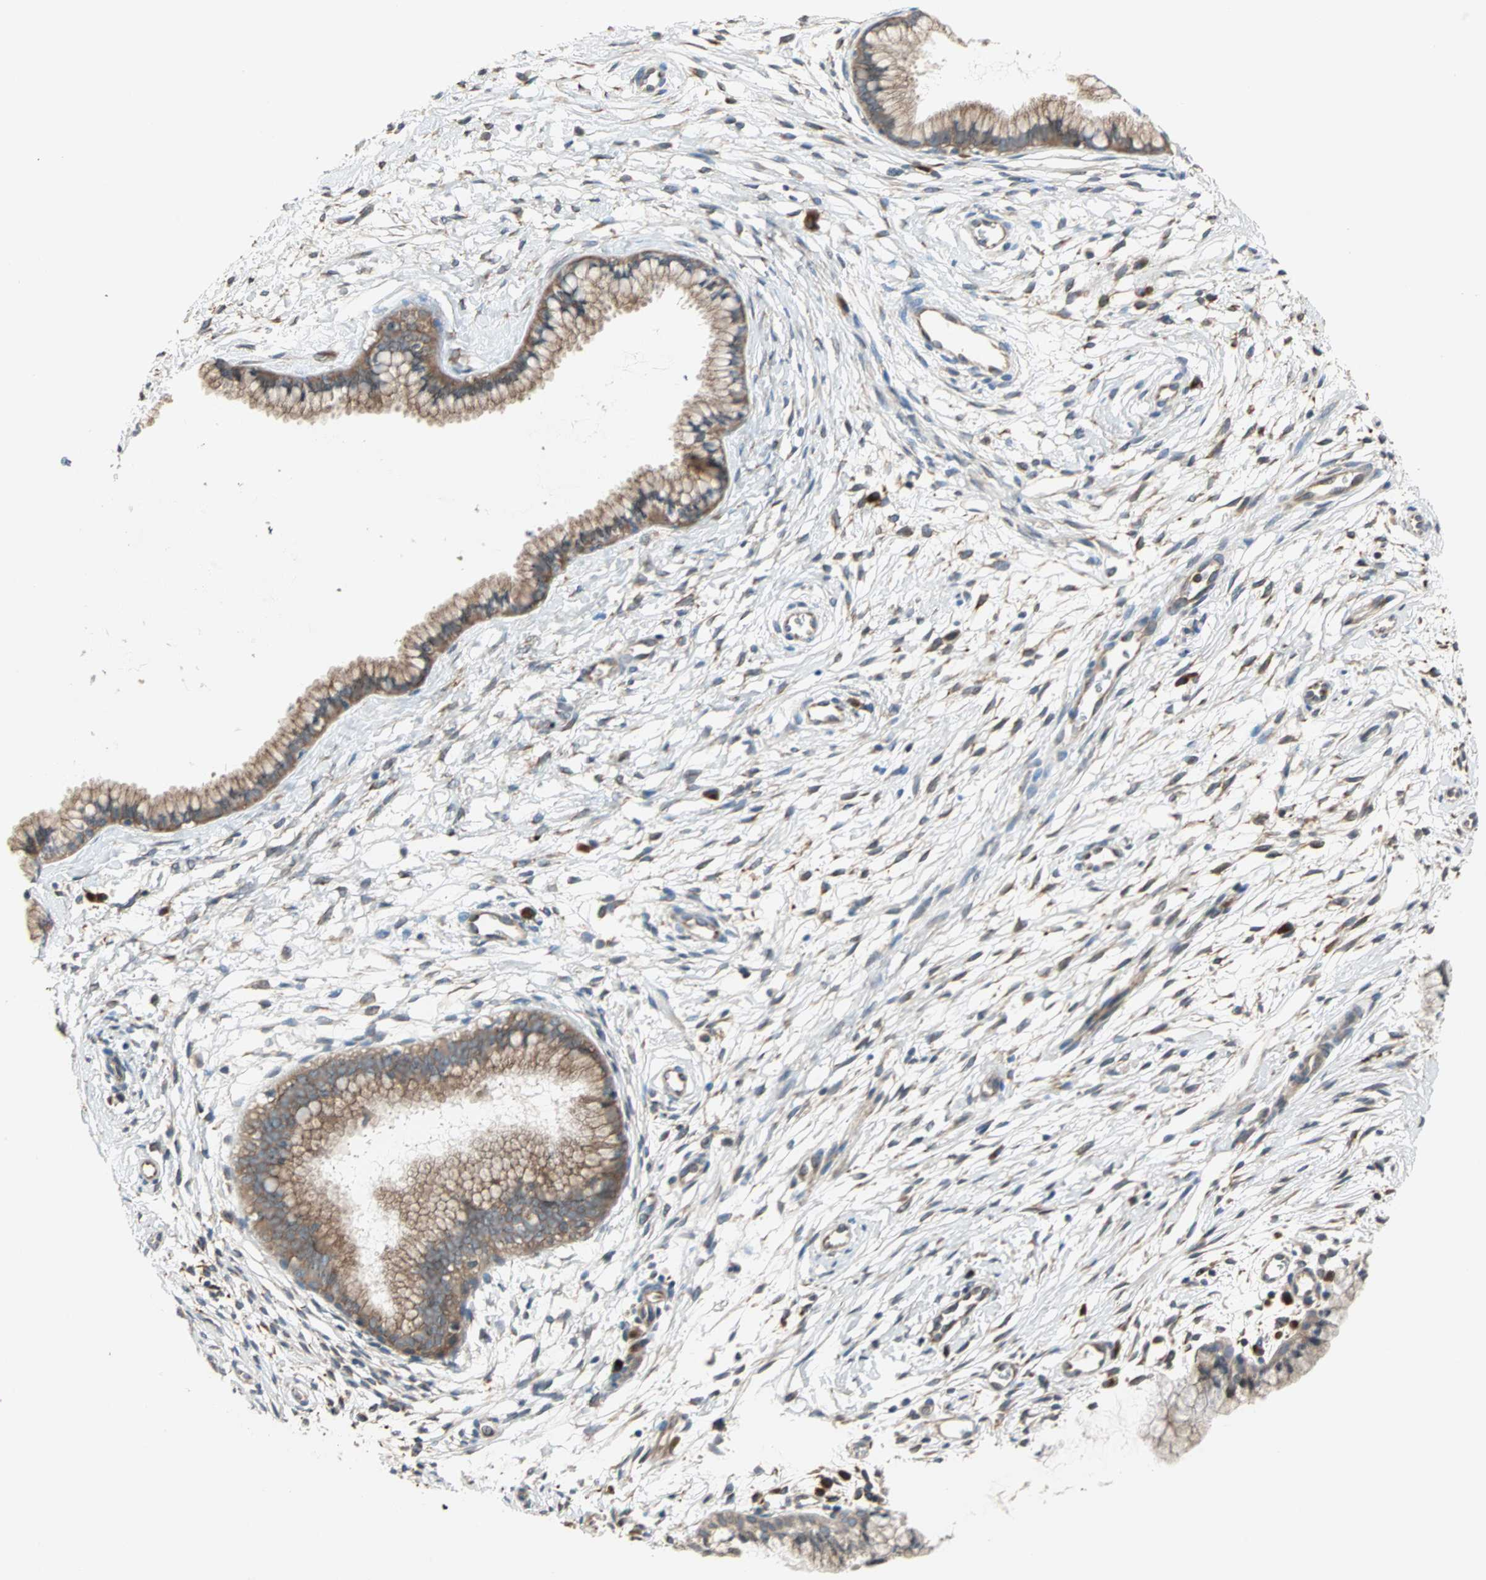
{"staining": {"intensity": "moderate", "quantity": ">75%", "location": "cytoplasmic/membranous"}, "tissue": "cervix", "cell_type": "Glandular cells", "image_type": "normal", "snomed": [{"axis": "morphology", "description": "Normal tissue, NOS"}, {"axis": "topography", "description": "Cervix"}], "caption": "Moderate cytoplasmic/membranous staining for a protein is seen in about >75% of glandular cells of benign cervix using immunohistochemistry (IHC).", "gene": "SAR1A", "patient": {"sex": "female", "age": 39}}